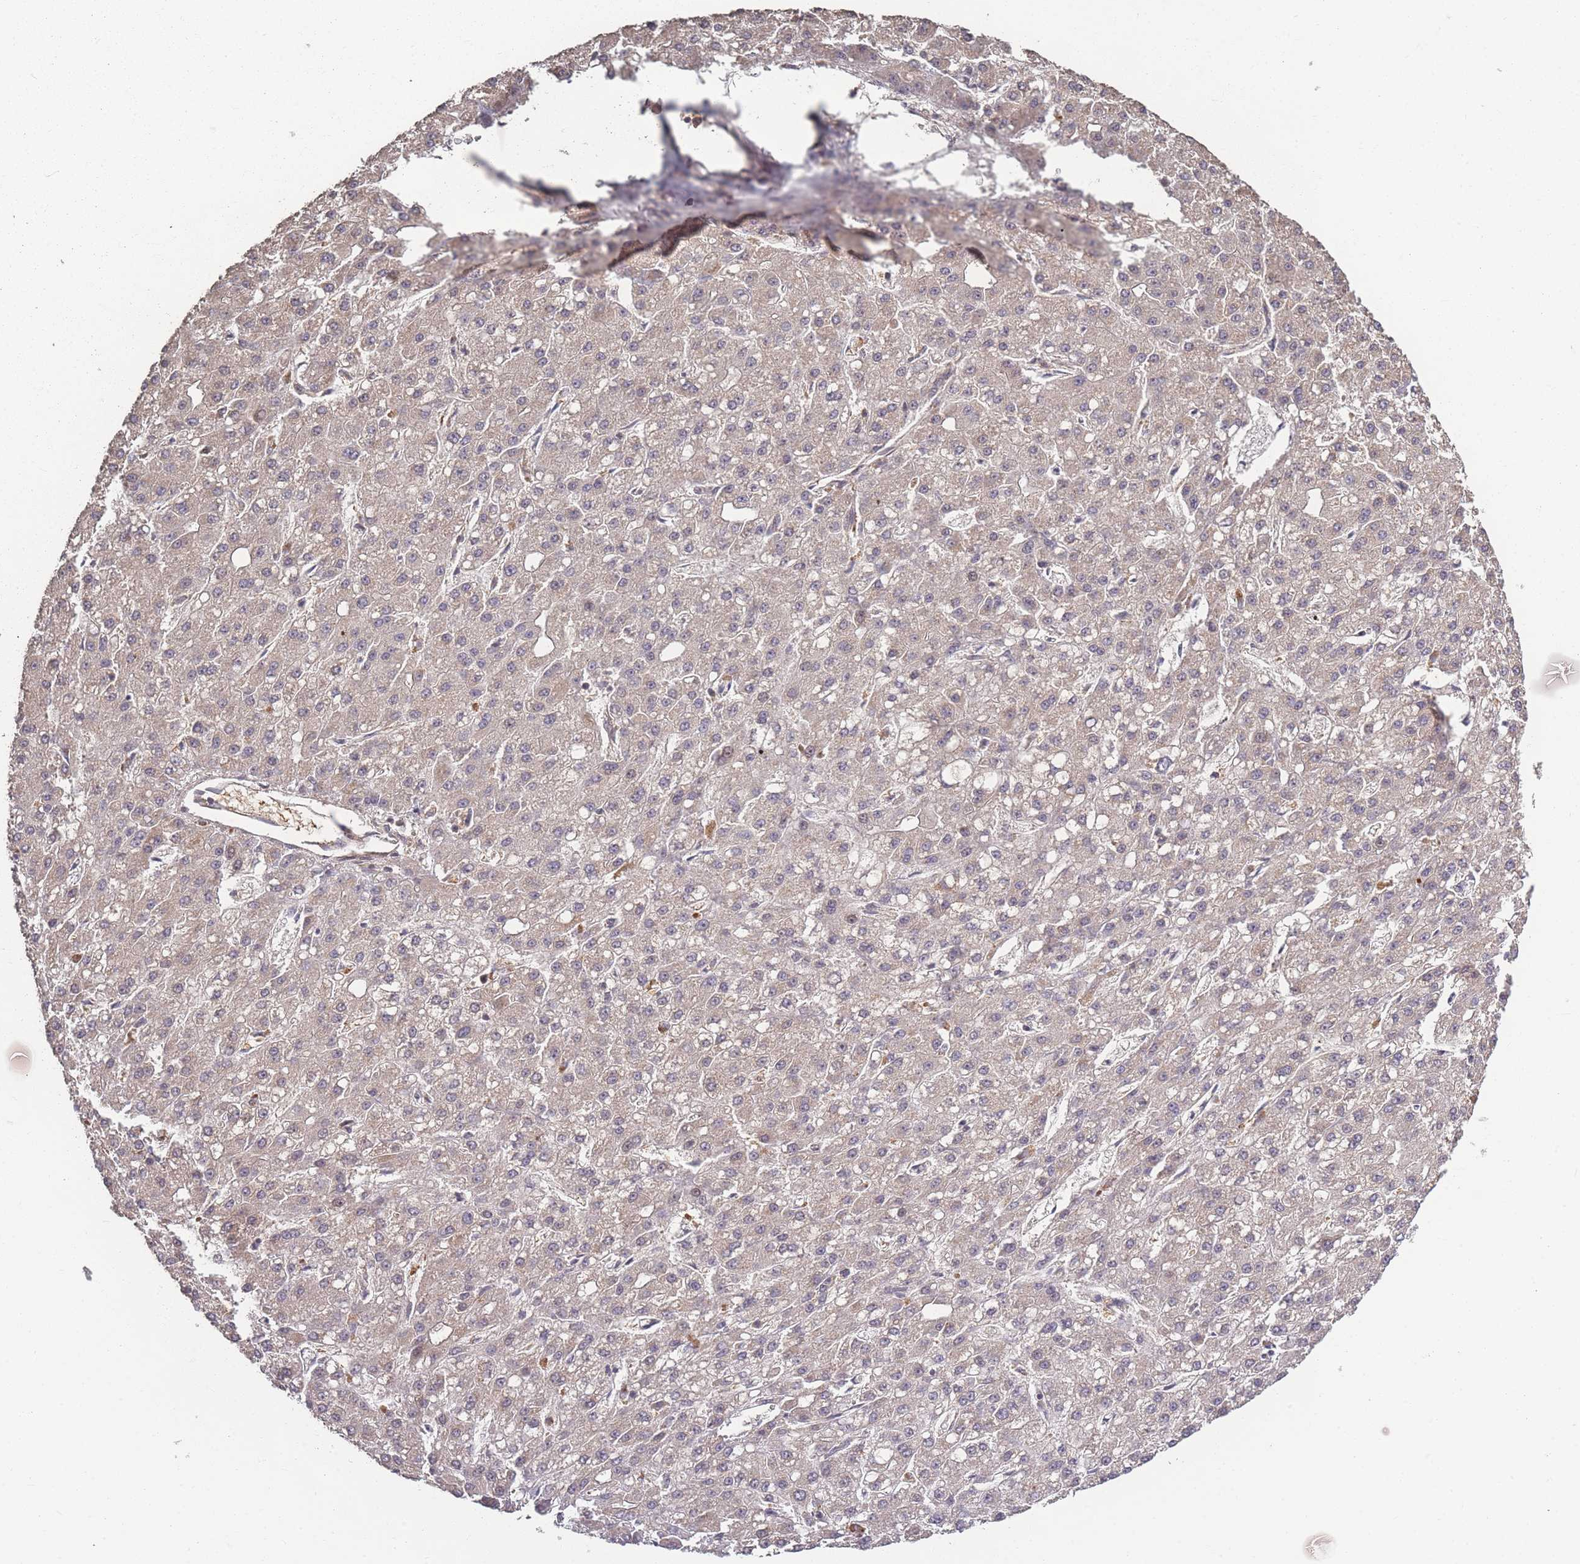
{"staining": {"intensity": "moderate", "quantity": "25%-75%", "location": "cytoplasmic/membranous"}, "tissue": "liver cancer", "cell_type": "Tumor cells", "image_type": "cancer", "snomed": [{"axis": "morphology", "description": "Carcinoma, Hepatocellular, NOS"}, {"axis": "topography", "description": "Liver"}], "caption": "Protein expression analysis of human liver hepatocellular carcinoma reveals moderate cytoplasmic/membranous staining in approximately 25%-75% of tumor cells.", "gene": "LYRM7", "patient": {"sex": "male", "age": 67}}